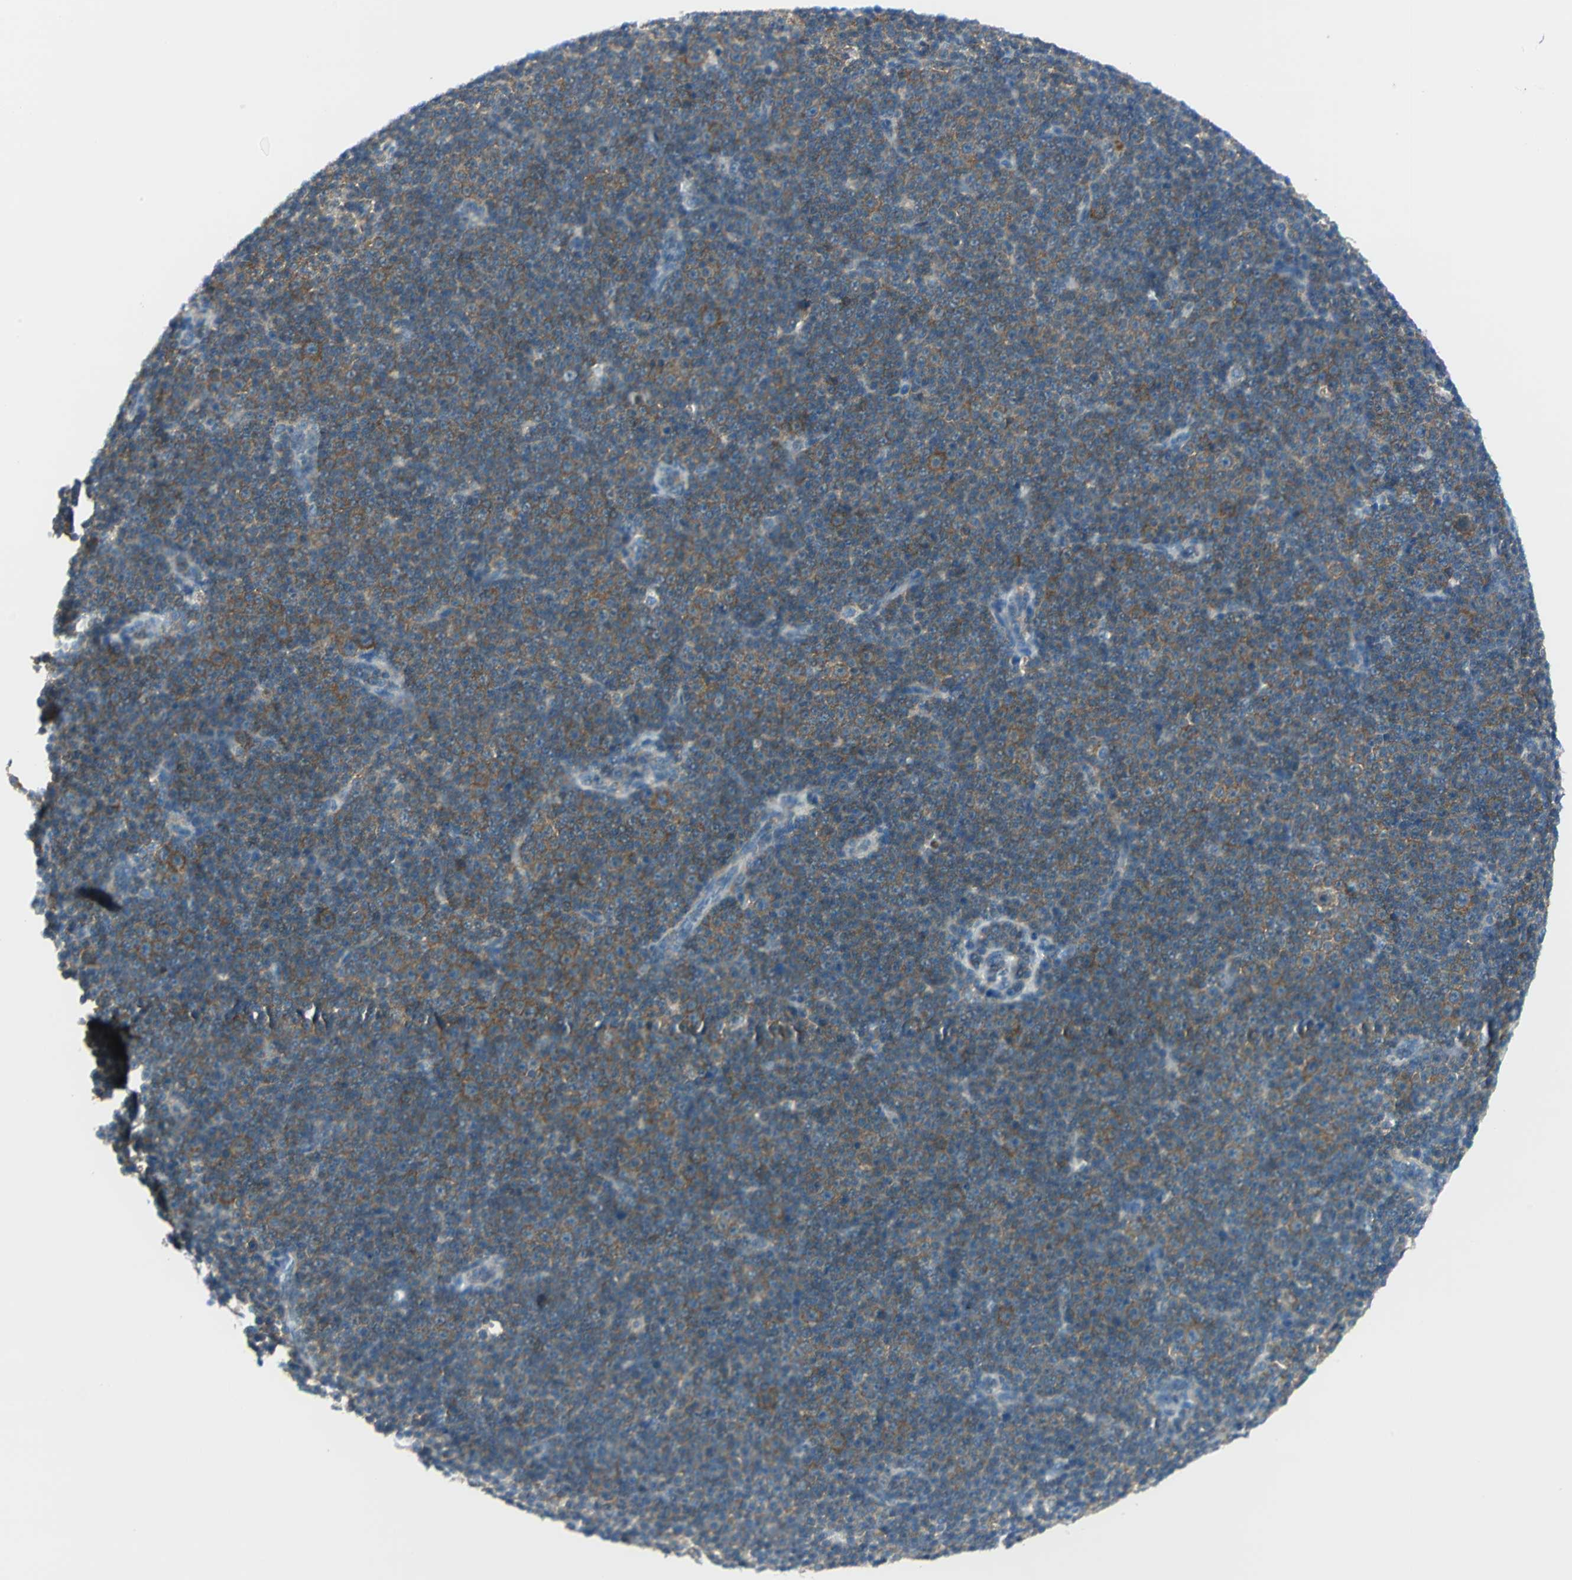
{"staining": {"intensity": "moderate", "quantity": "25%-75%", "location": "cytoplasmic/membranous"}, "tissue": "lymphoma", "cell_type": "Tumor cells", "image_type": "cancer", "snomed": [{"axis": "morphology", "description": "Malignant lymphoma, non-Hodgkin's type, Low grade"}, {"axis": "topography", "description": "Lymph node"}], "caption": "Immunohistochemistry (IHC) of low-grade malignant lymphoma, non-Hodgkin's type displays medium levels of moderate cytoplasmic/membranous positivity in approximately 25%-75% of tumor cells. The protein is stained brown, and the nuclei are stained in blue (DAB IHC with brightfield microscopy, high magnification).", "gene": "ALDOA", "patient": {"sex": "female", "age": 67}}